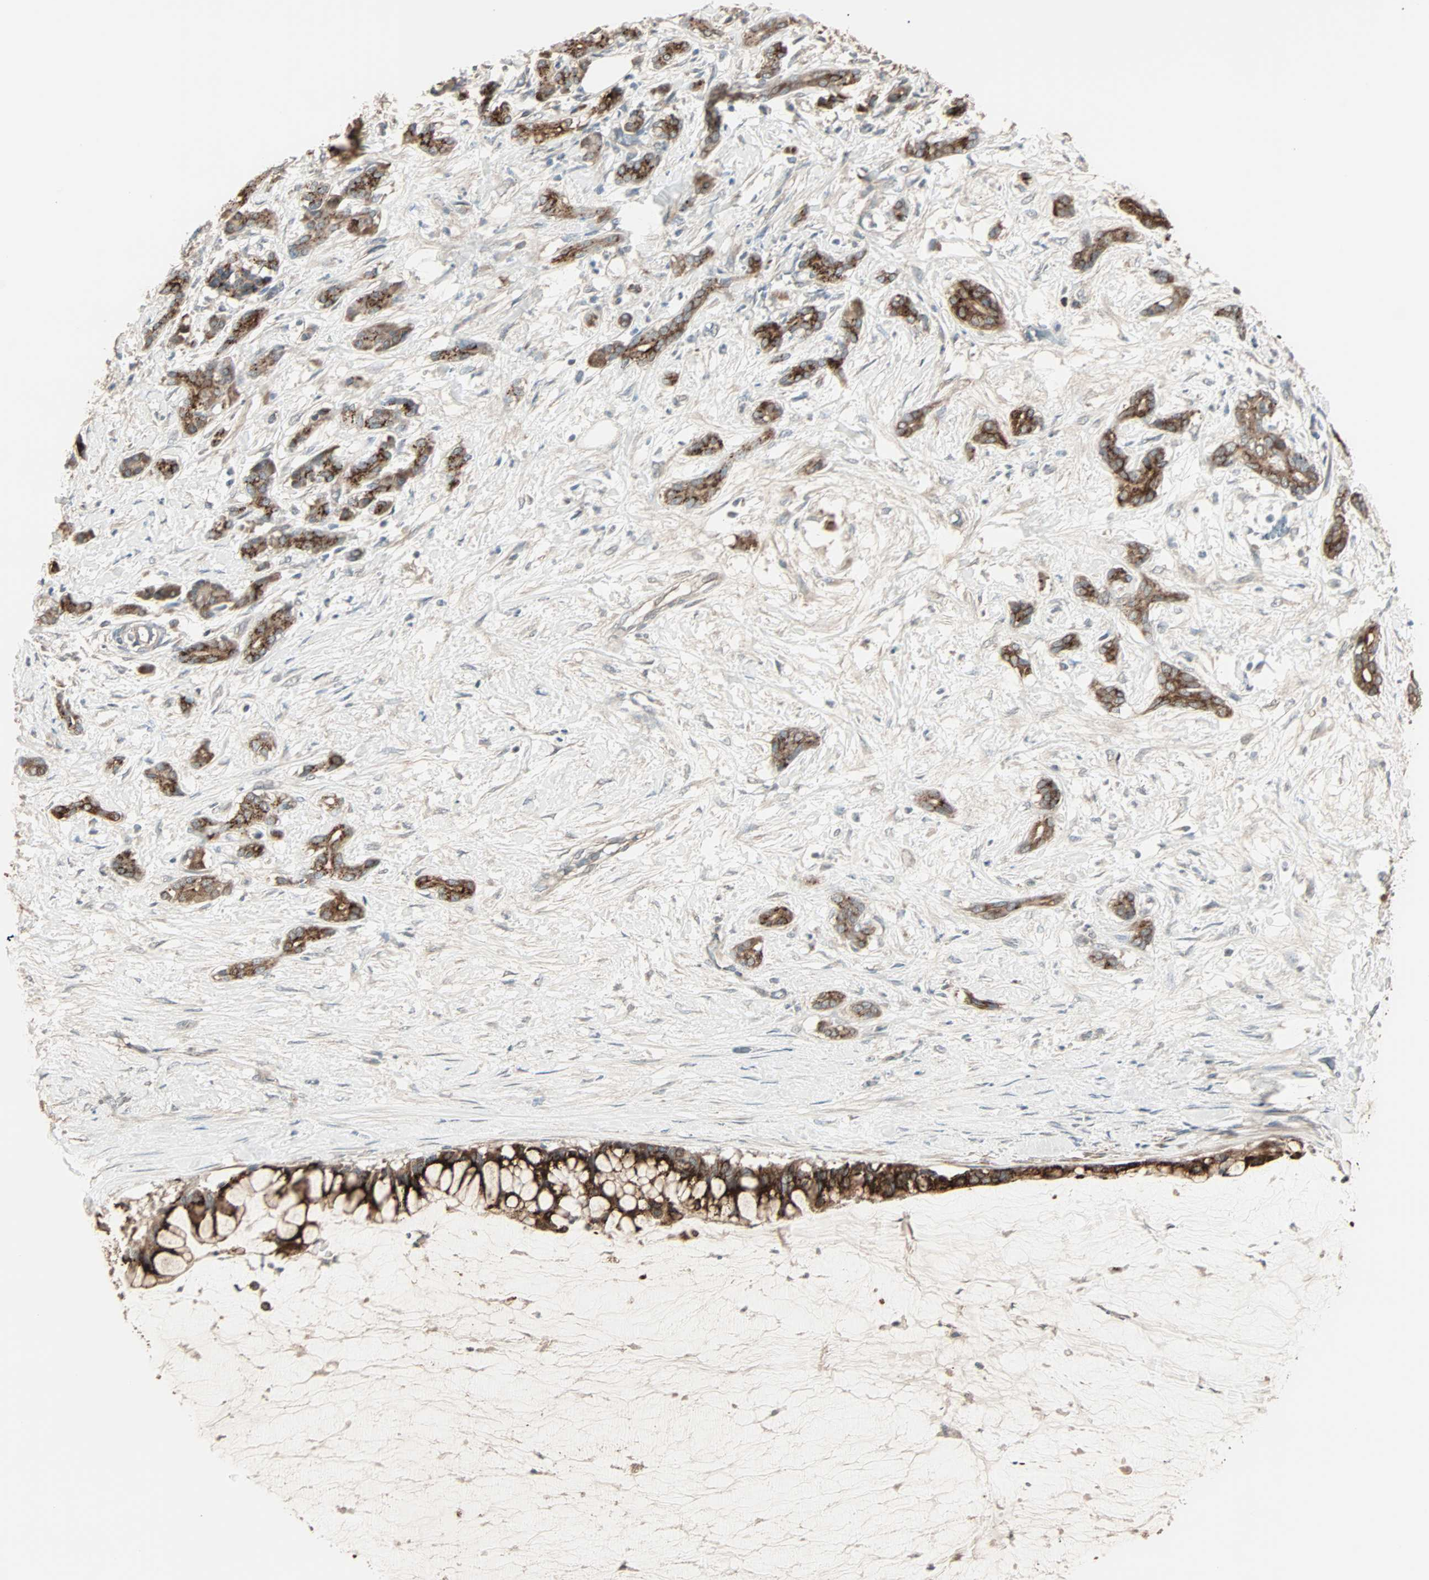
{"staining": {"intensity": "strong", "quantity": ">75%", "location": "cytoplasmic/membranous"}, "tissue": "pancreatic cancer", "cell_type": "Tumor cells", "image_type": "cancer", "snomed": [{"axis": "morphology", "description": "Adenocarcinoma, NOS"}, {"axis": "topography", "description": "Pancreas"}], "caption": "Immunohistochemical staining of human pancreatic adenocarcinoma exhibits high levels of strong cytoplasmic/membranous staining in about >75% of tumor cells. The staining is performed using DAB brown chromogen to label protein expression. The nuclei are counter-stained blue using hematoxylin.", "gene": "GALNT3", "patient": {"sex": "male", "age": 41}}